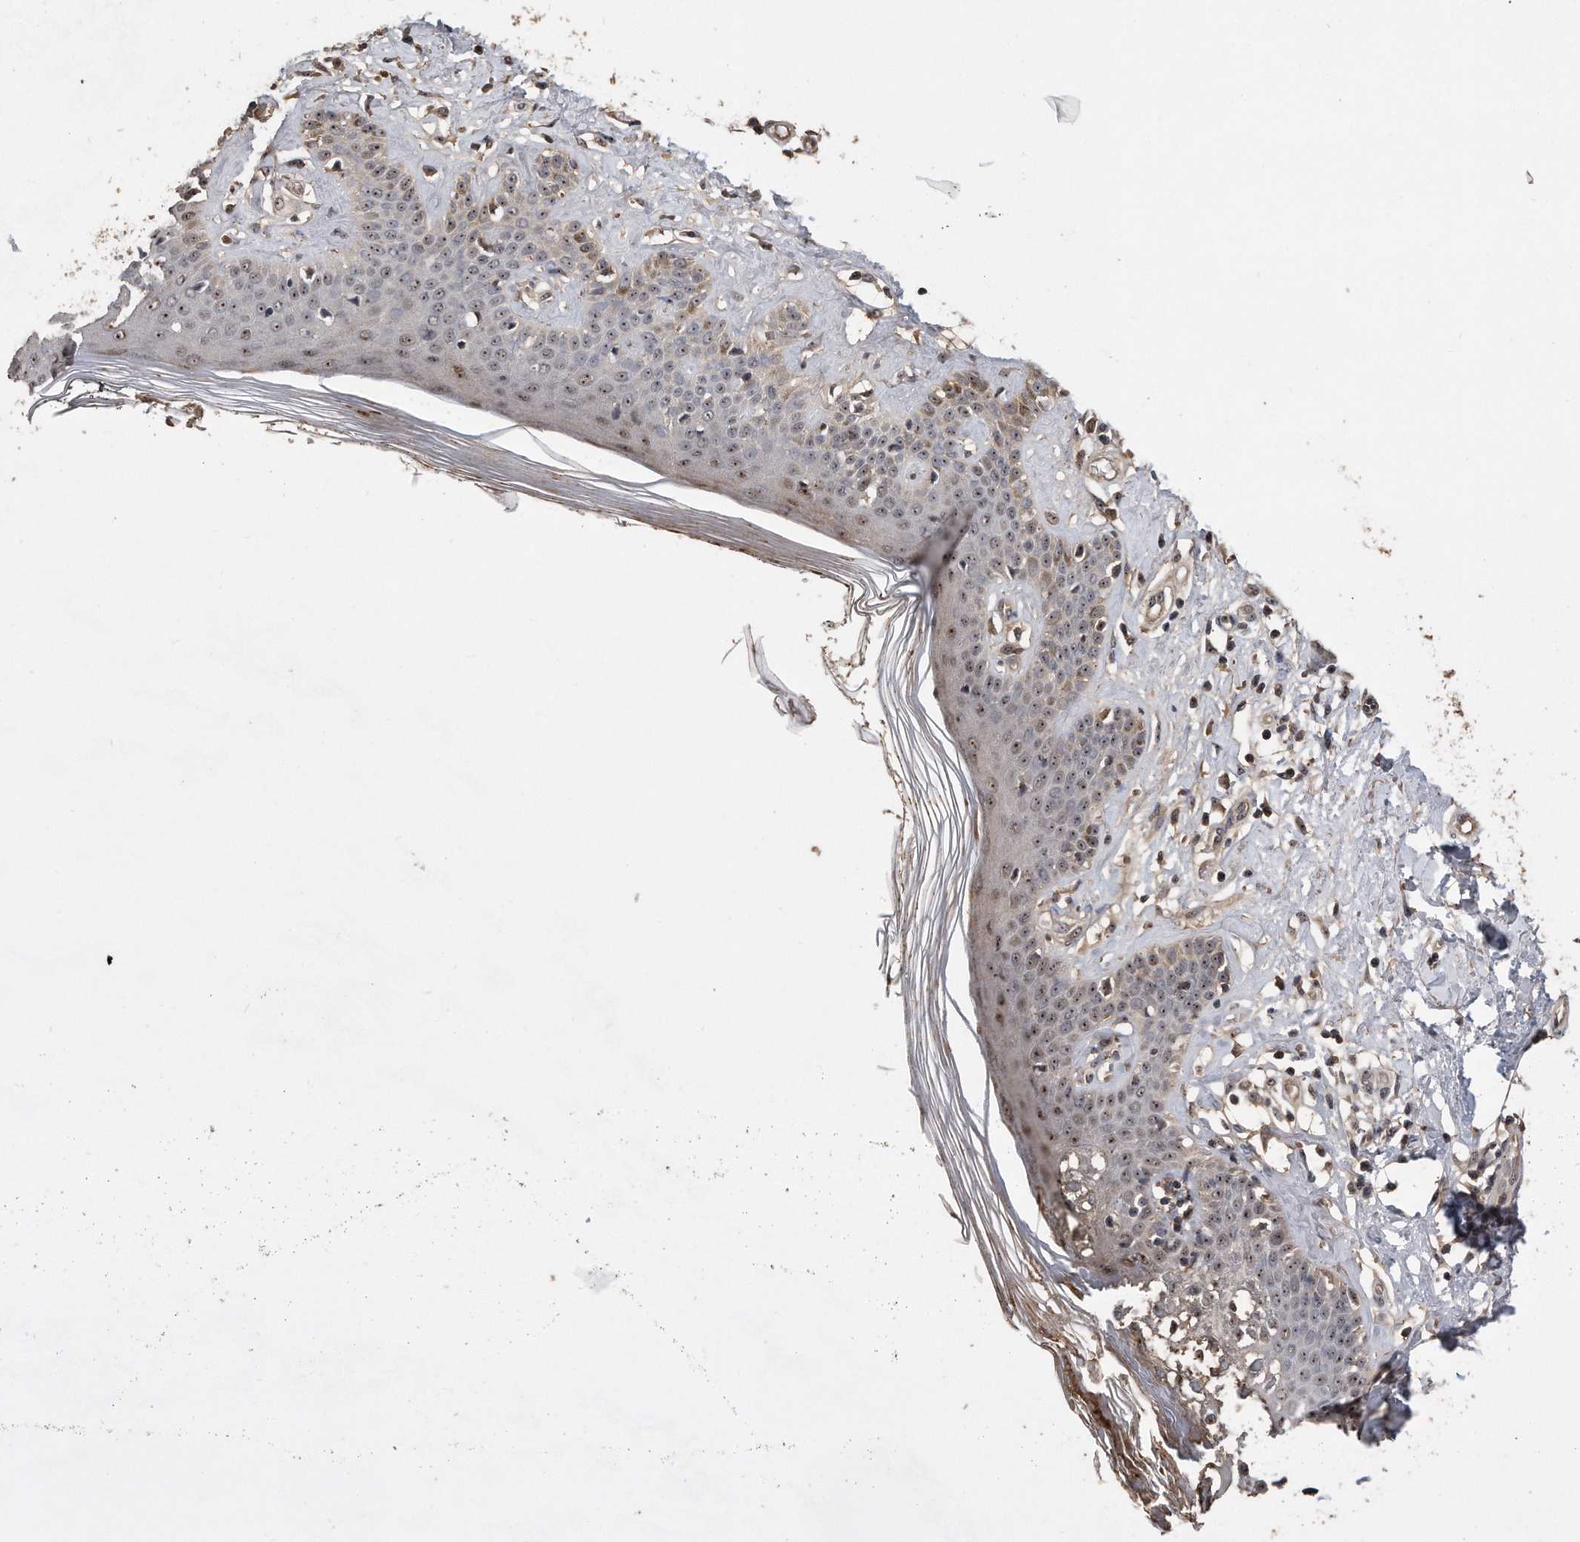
{"staining": {"intensity": "moderate", "quantity": "25%-75%", "location": "cytoplasmic/membranous"}, "tissue": "skin", "cell_type": "Fibroblasts", "image_type": "normal", "snomed": [{"axis": "morphology", "description": "Normal tissue, NOS"}, {"axis": "topography", "description": "Skin"}], "caption": "Protein staining of normal skin demonstrates moderate cytoplasmic/membranous staining in about 25%-75% of fibroblasts. Ihc stains the protein of interest in brown and the nuclei are stained blue.", "gene": "PELO", "patient": {"sex": "female", "age": 64}}